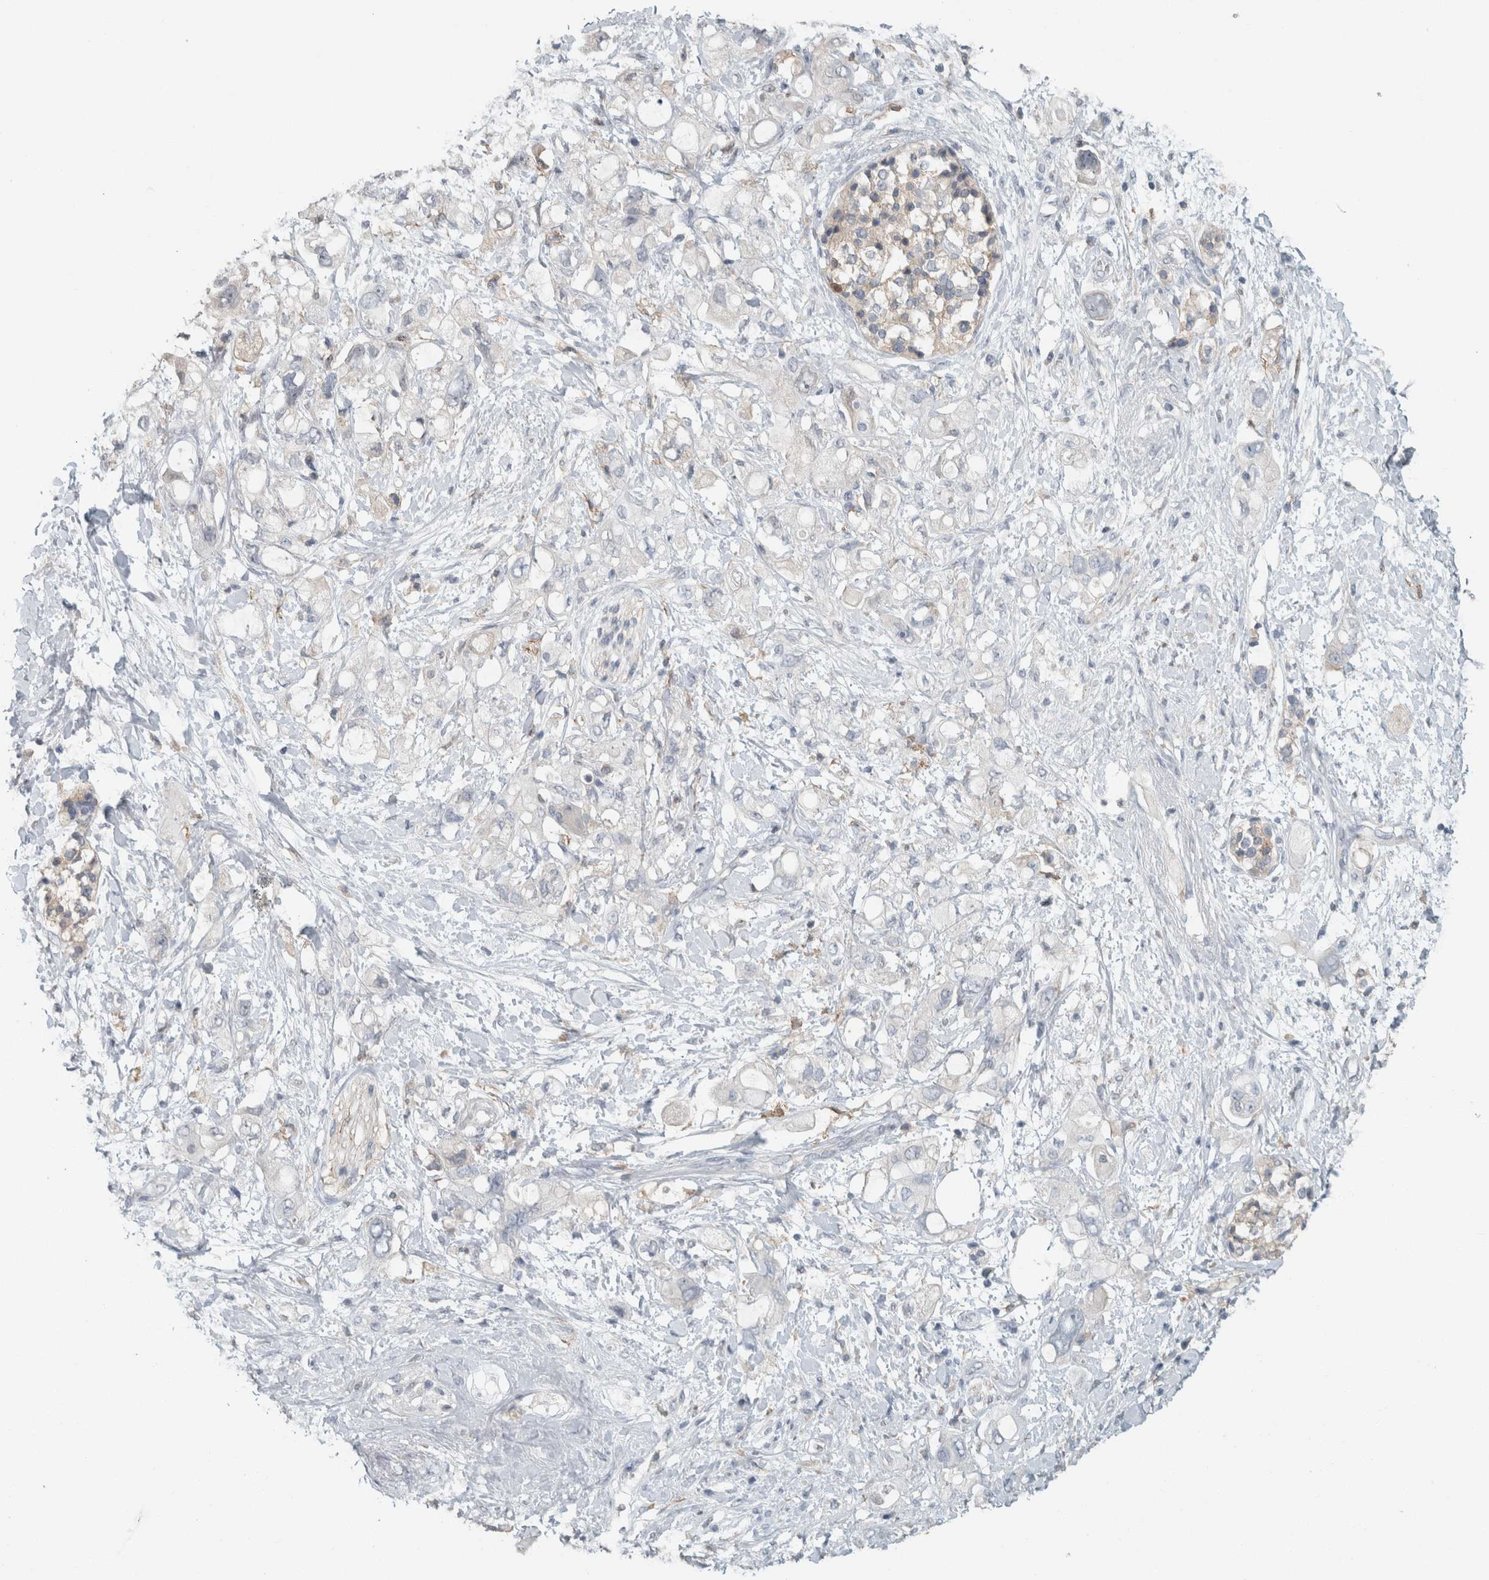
{"staining": {"intensity": "negative", "quantity": "none", "location": "none"}, "tissue": "pancreatic cancer", "cell_type": "Tumor cells", "image_type": "cancer", "snomed": [{"axis": "morphology", "description": "Adenocarcinoma, NOS"}, {"axis": "topography", "description": "Pancreas"}], "caption": "Tumor cells show no significant expression in adenocarcinoma (pancreatic).", "gene": "SCIN", "patient": {"sex": "female", "age": 56}}